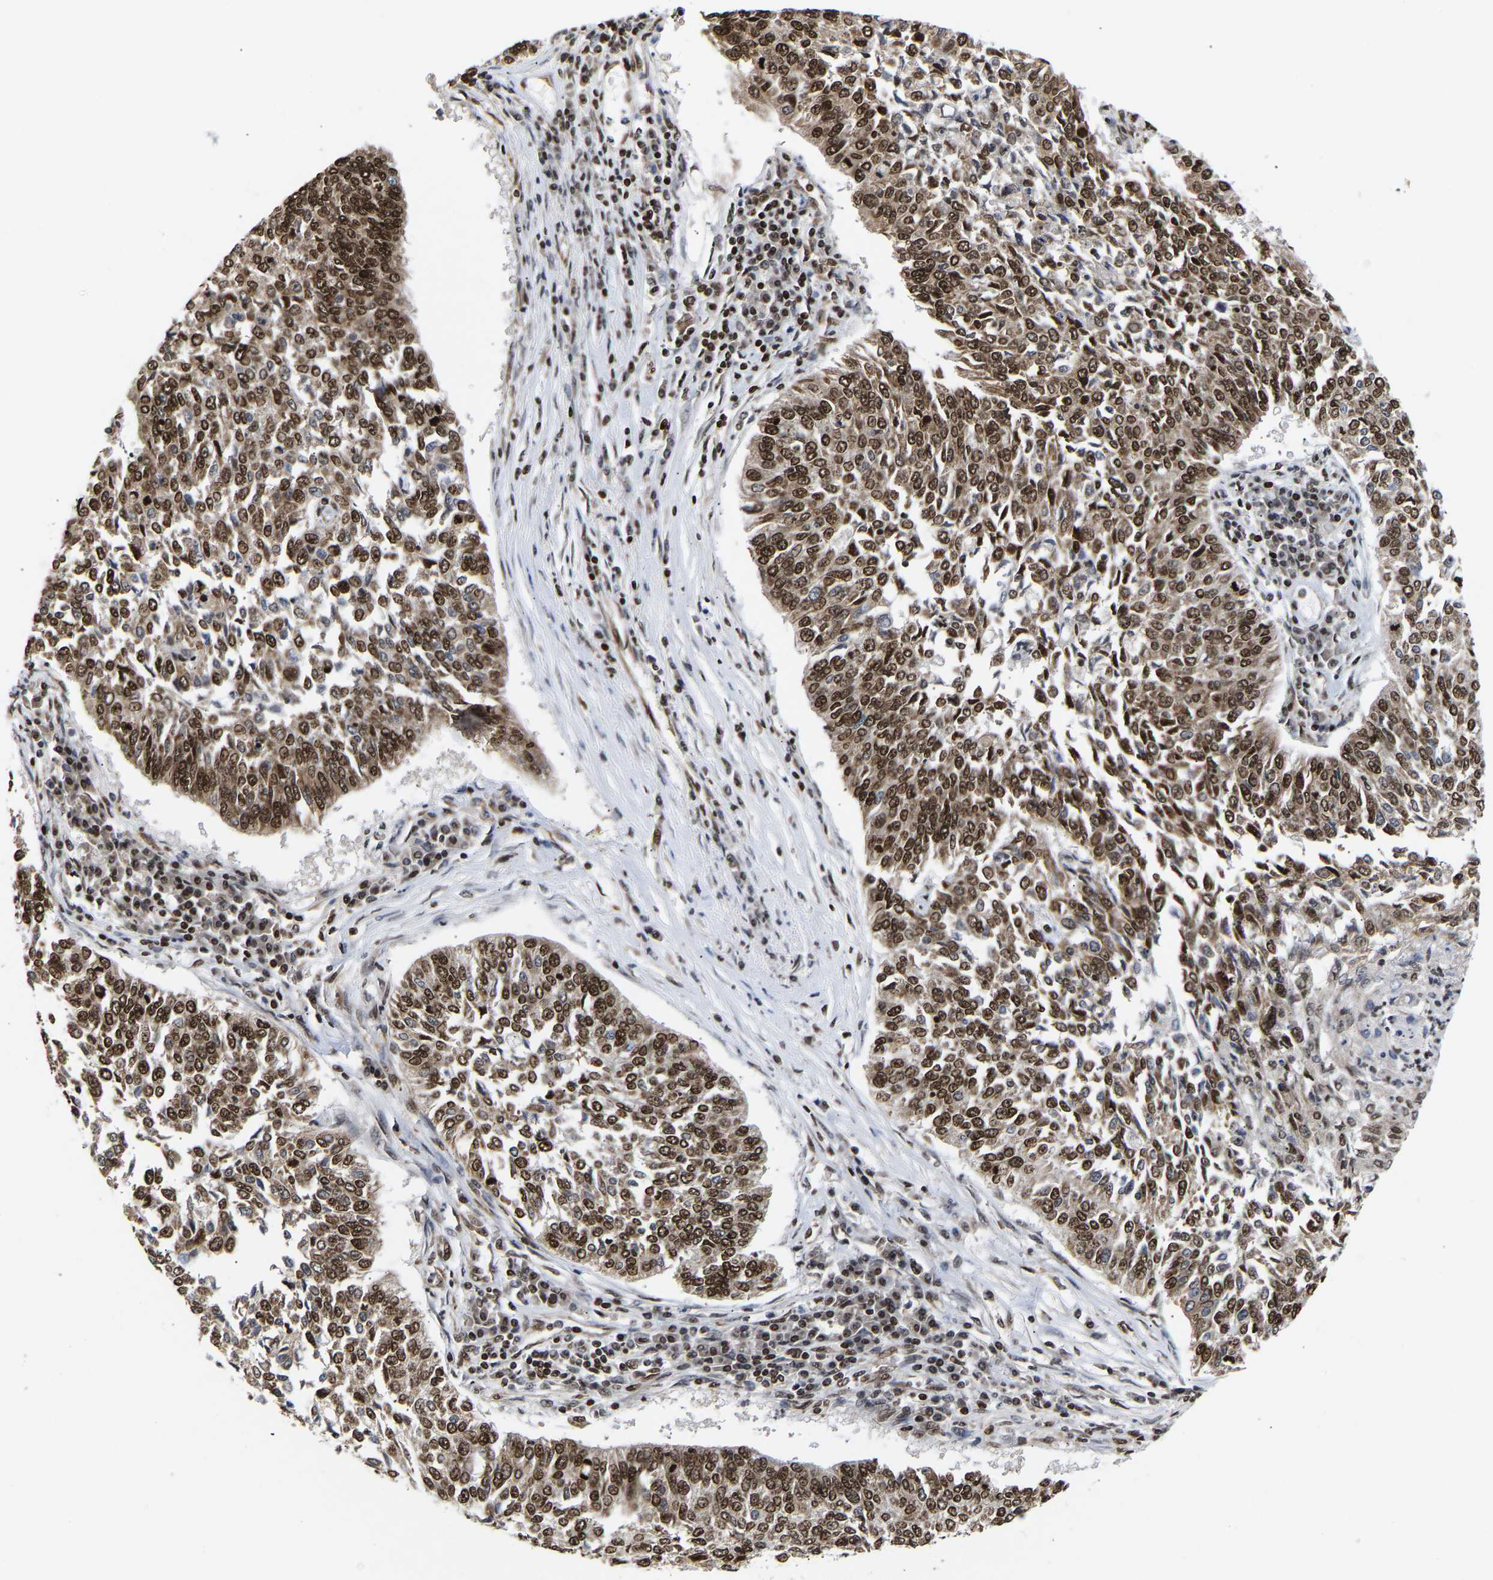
{"staining": {"intensity": "strong", "quantity": ">75%", "location": "cytoplasmic/membranous,nuclear"}, "tissue": "lung cancer", "cell_type": "Tumor cells", "image_type": "cancer", "snomed": [{"axis": "morphology", "description": "Normal tissue, NOS"}, {"axis": "morphology", "description": "Squamous cell carcinoma, NOS"}, {"axis": "topography", "description": "Cartilage tissue"}, {"axis": "topography", "description": "Bronchus"}, {"axis": "topography", "description": "Lung"}], "caption": "High-power microscopy captured an IHC micrograph of squamous cell carcinoma (lung), revealing strong cytoplasmic/membranous and nuclear staining in approximately >75% of tumor cells. The staining is performed using DAB (3,3'-diaminobenzidine) brown chromogen to label protein expression. The nuclei are counter-stained blue using hematoxylin.", "gene": "PSIP1", "patient": {"sex": "female", "age": 49}}